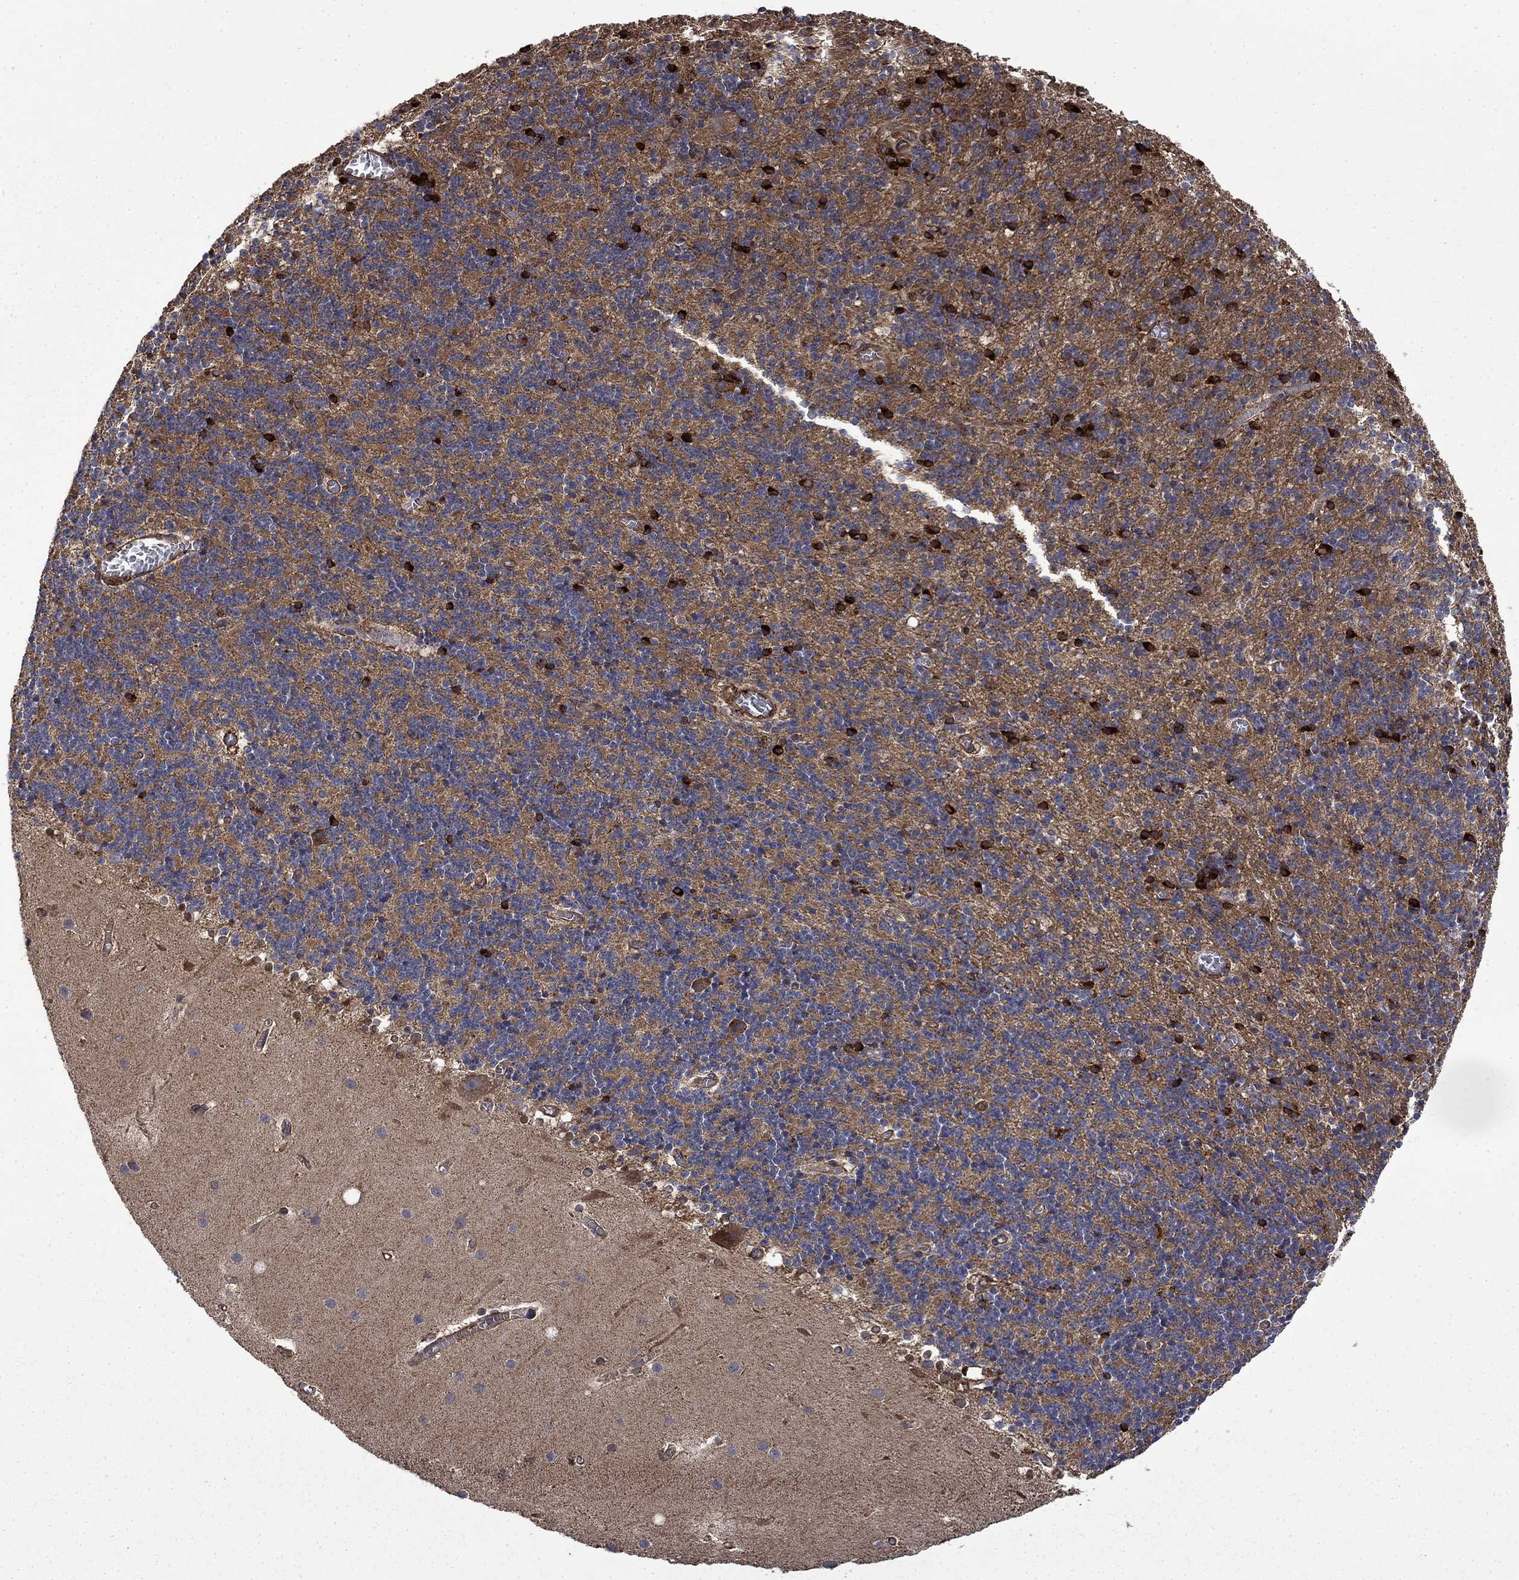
{"staining": {"intensity": "strong", "quantity": "<25%", "location": "cytoplasmic/membranous"}, "tissue": "cerebellum", "cell_type": "Cells in granular layer", "image_type": "normal", "snomed": [{"axis": "morphology", "description": "Normal tissue, NOS"}, {"axis": "topography", "description": "Cerebellum"}], "caption": "IHC (DAB (3,3'-diaminobenzidine)) staining of benign human cerebellum demonstrates strong cytoplasmic/membranous protein expression in approximately <25% of cells in granular layer. (DAB (3,3'-diaminobenzidine) IHC with brightfield microscopy, high magnification).", "gene": "CUTC", "patient": {"sex": "male", "age": 70}}